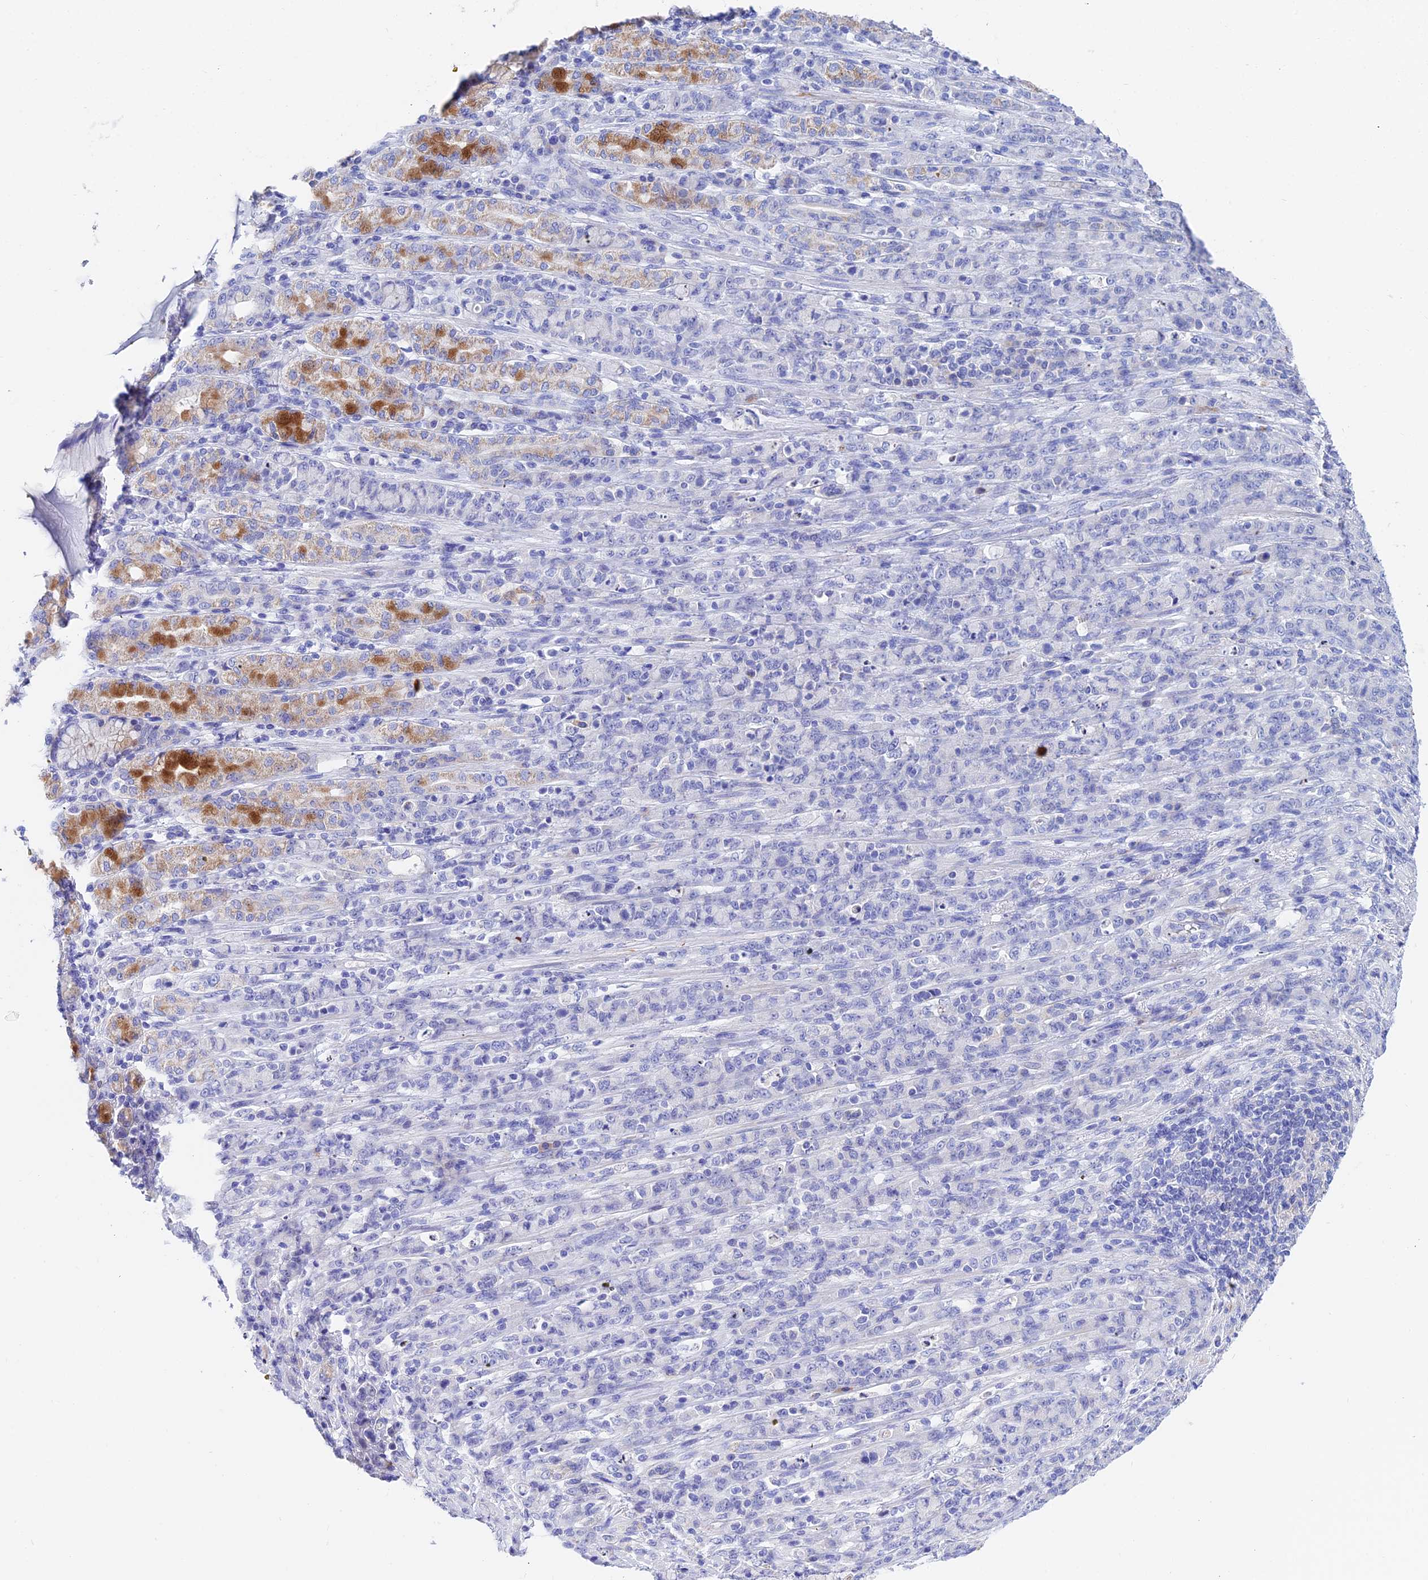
{"staining": {"intensity": "negative", "quantity": "none", "location": "none"}, "tissue": "stomach cancer", "cell_type": "Tumor cells", "image_type": "cancer", "snomed": [{"axis": "morphology", "description": "Normal tissue, NOS"}, {"axis": "morphology", "description": "Adenocarcinoma, NOS"}, {"axis": "topography", "description": "Stomach"}], "caption": "High magnification brightfield microscopy of stomach adenocarcinoma stained with DAB (3,3'-diaminobenzidine) (brown) and counterstained with hematoxylin (blue): tumor cells show no significant expression.", "gene": "CEP41", "patient": {"sex": "female", "age": 79}}